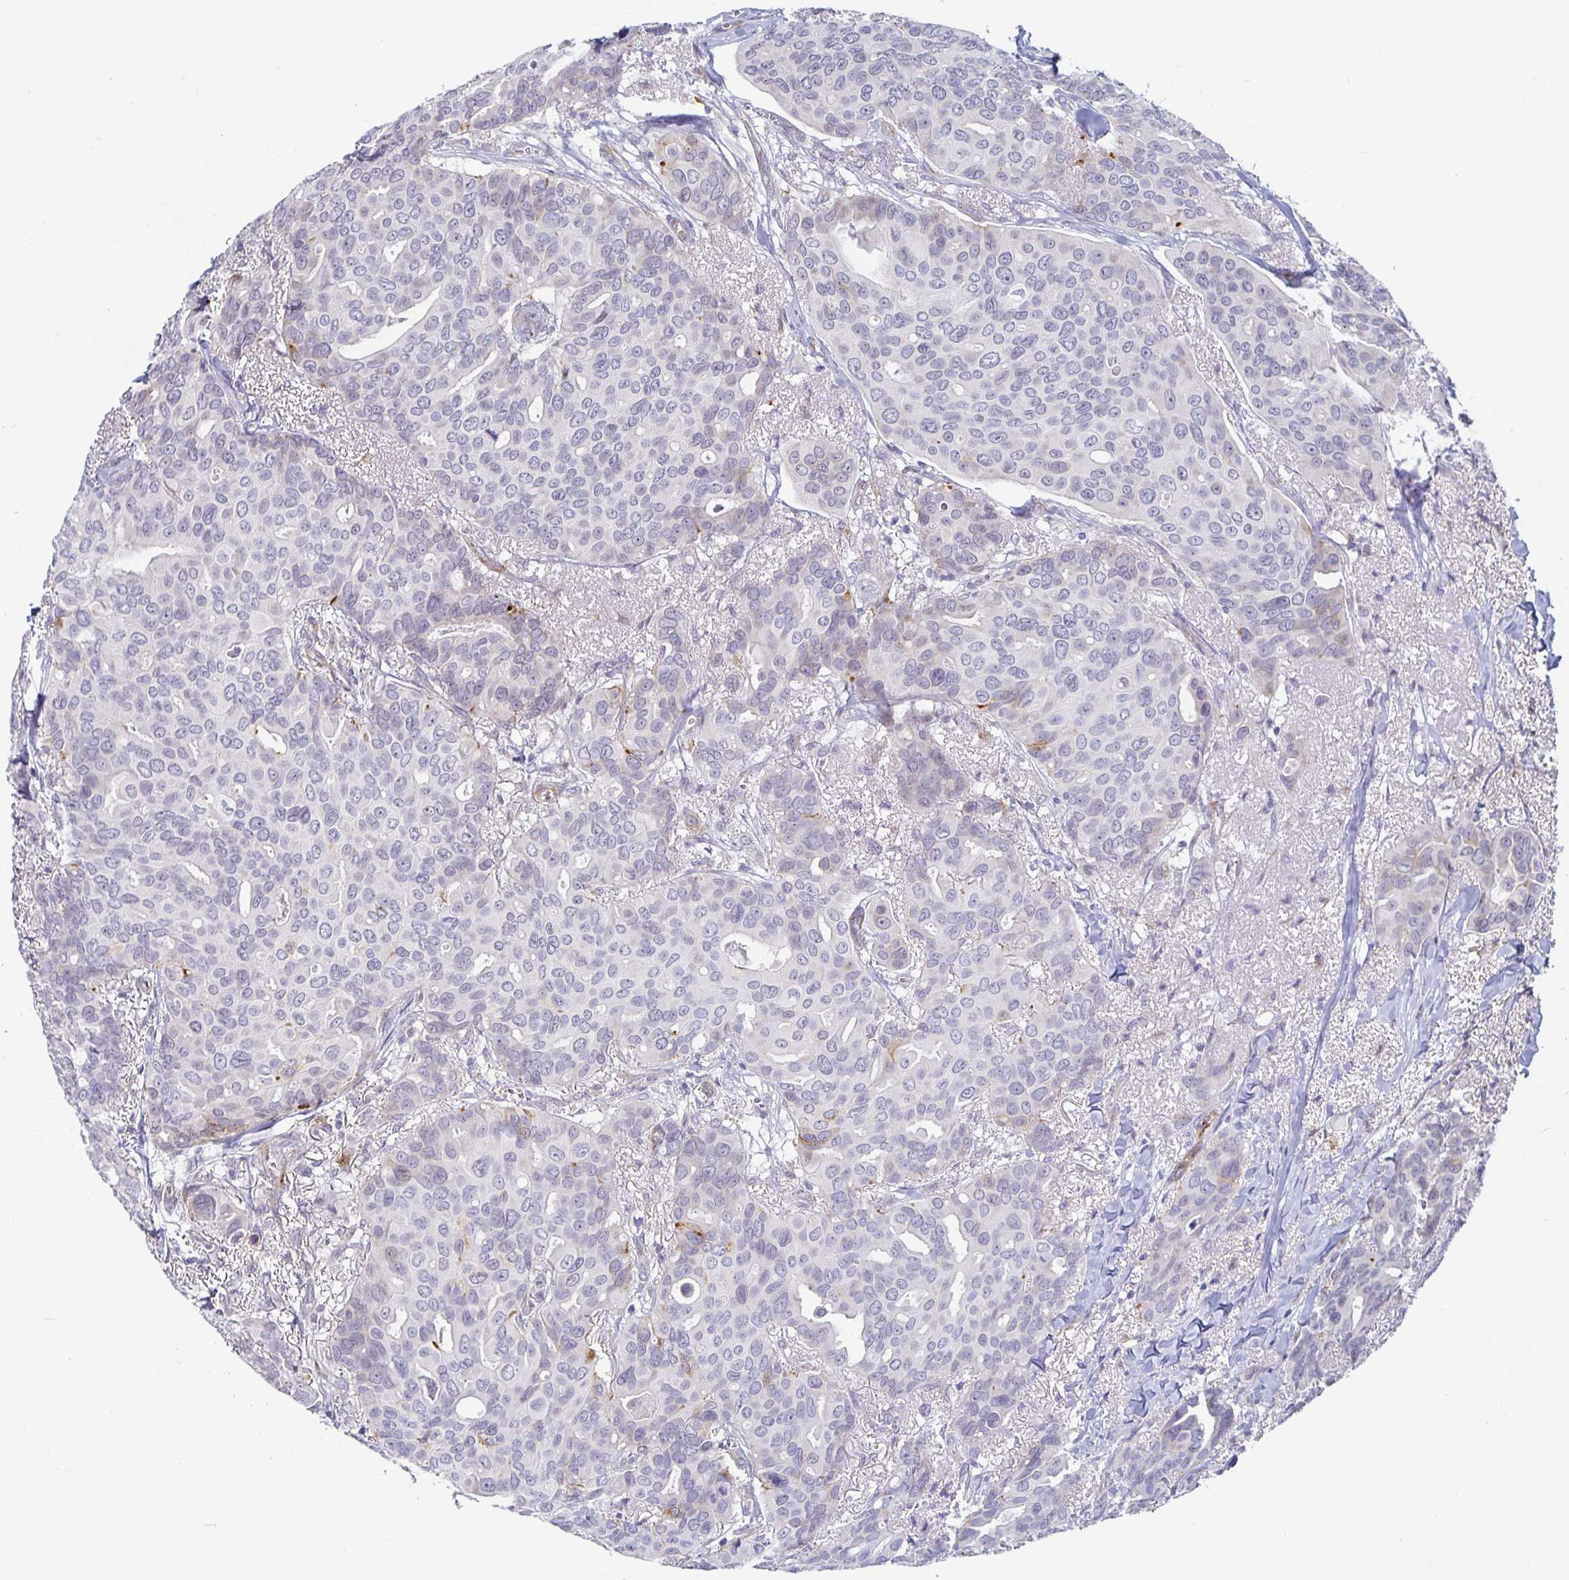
{"staining": {"intensity": "negative", "quantity": "none", "location": "none"}, "tissue": "breast cancer", "cell_type": "Tumor cells", "image_type": "cancer", "snomed": [{"axis": "morphology", "description": "Duct carcinoma"}, {"axis": "topography", "description": "Breast"}], "caption": "DAB (3,3'-diaminobenzidine) immunohistochemical staining of infiltrating ductal carcinoma (breast) reveals no significant staining in tumor cells. (DAB (3,3'-diaminobenzidine) immunohistochemistry visualized using brightfield microscopy, high magnification).", "gene": "S100G", "patient": {"sex": "female", "age": 54}}